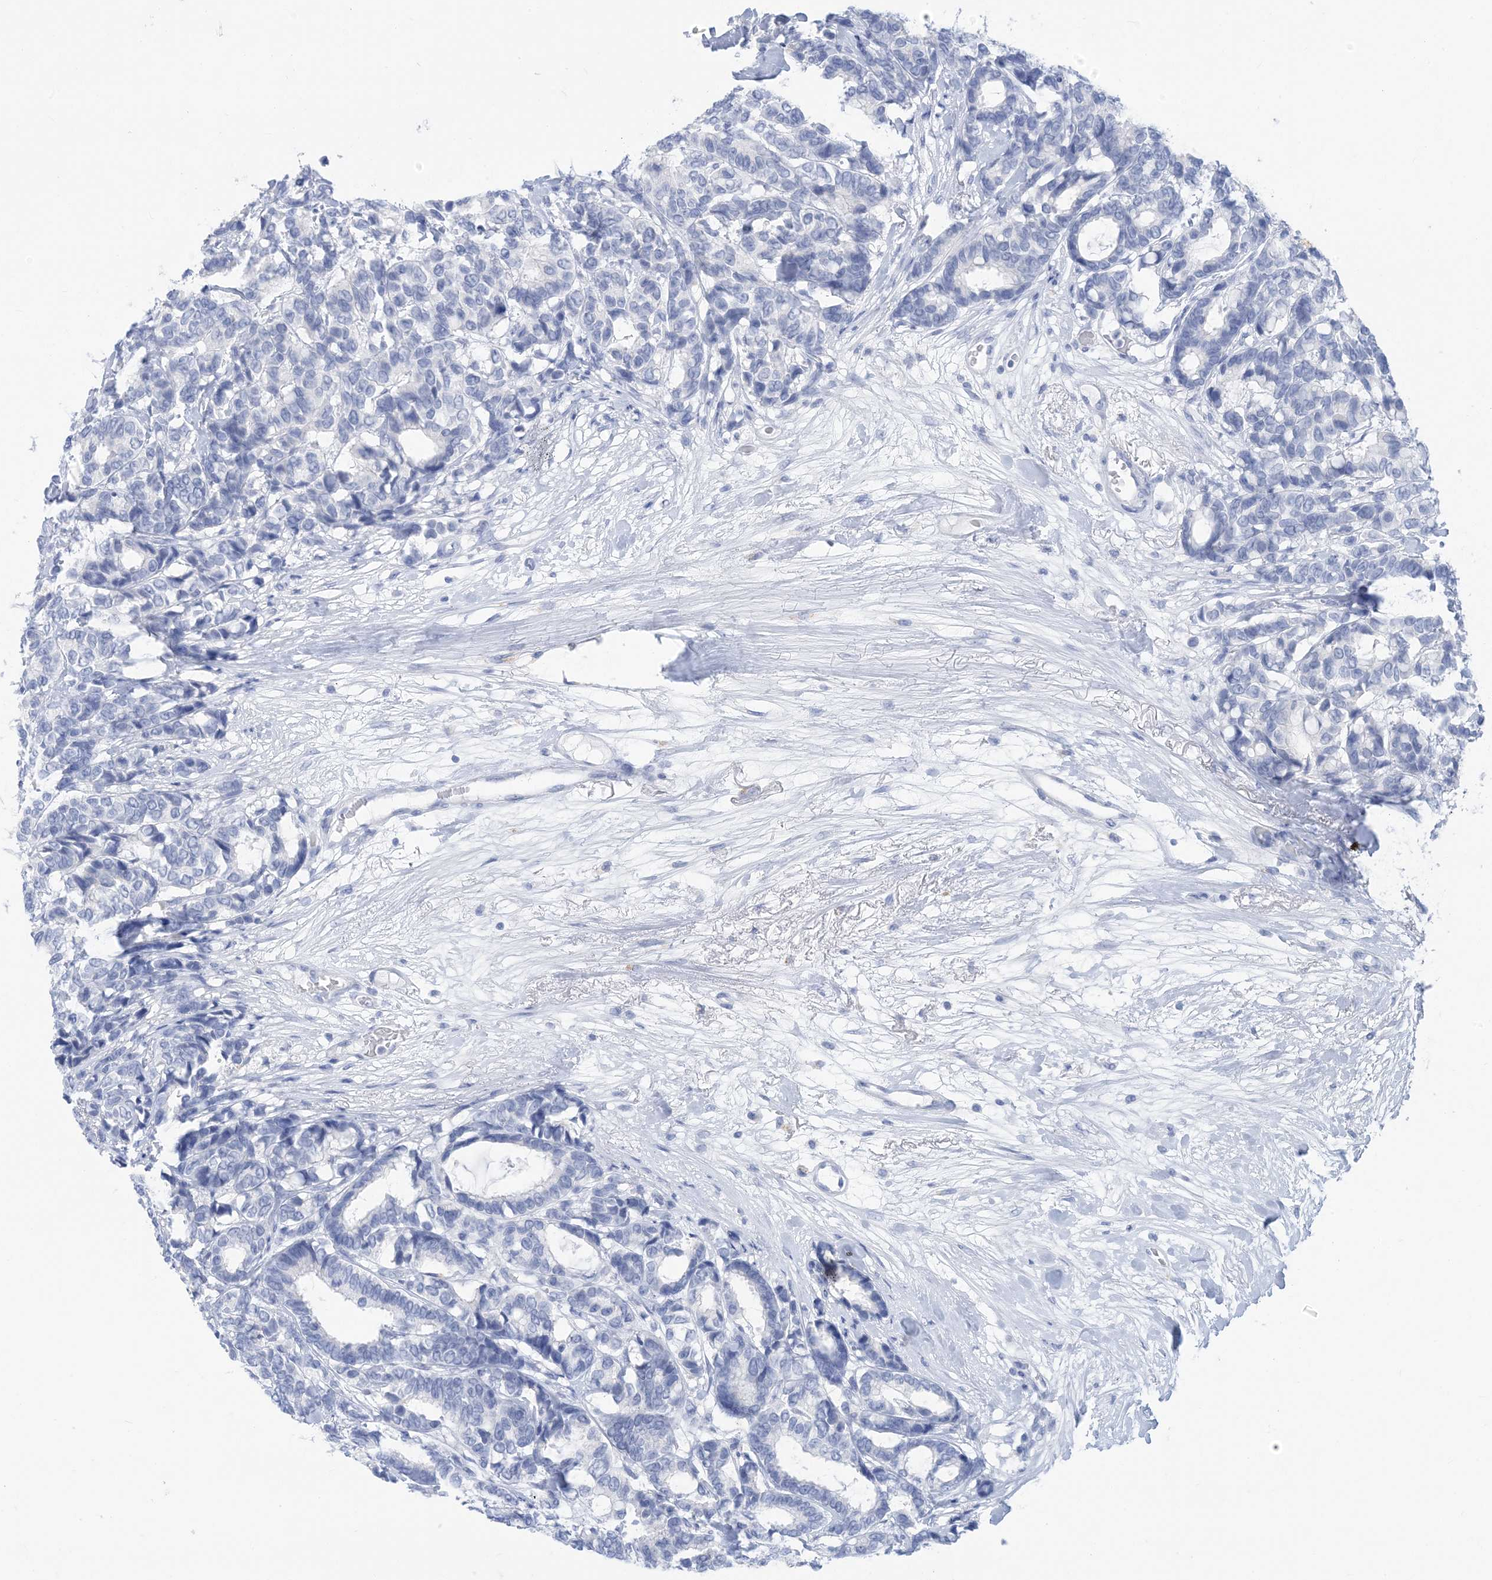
{"staining": {"intensity": "negative", "quantity": "none", "location": "none"}, "tissue": "breast cancer", "cell_type": "Tumor cells", "image_type": "cancer", "snomed": [{"axis": "morphology", "description": "Duct carcinoma"}, {"axis": "topography", "description": "Breast"}], "caption": "Protein analysis of breast infiltrating ductal carcinoma demonstrates no significant staining in tumor cells.", "gene": "SH3YL1", "patient": {"sex": "female", "age": 87}}